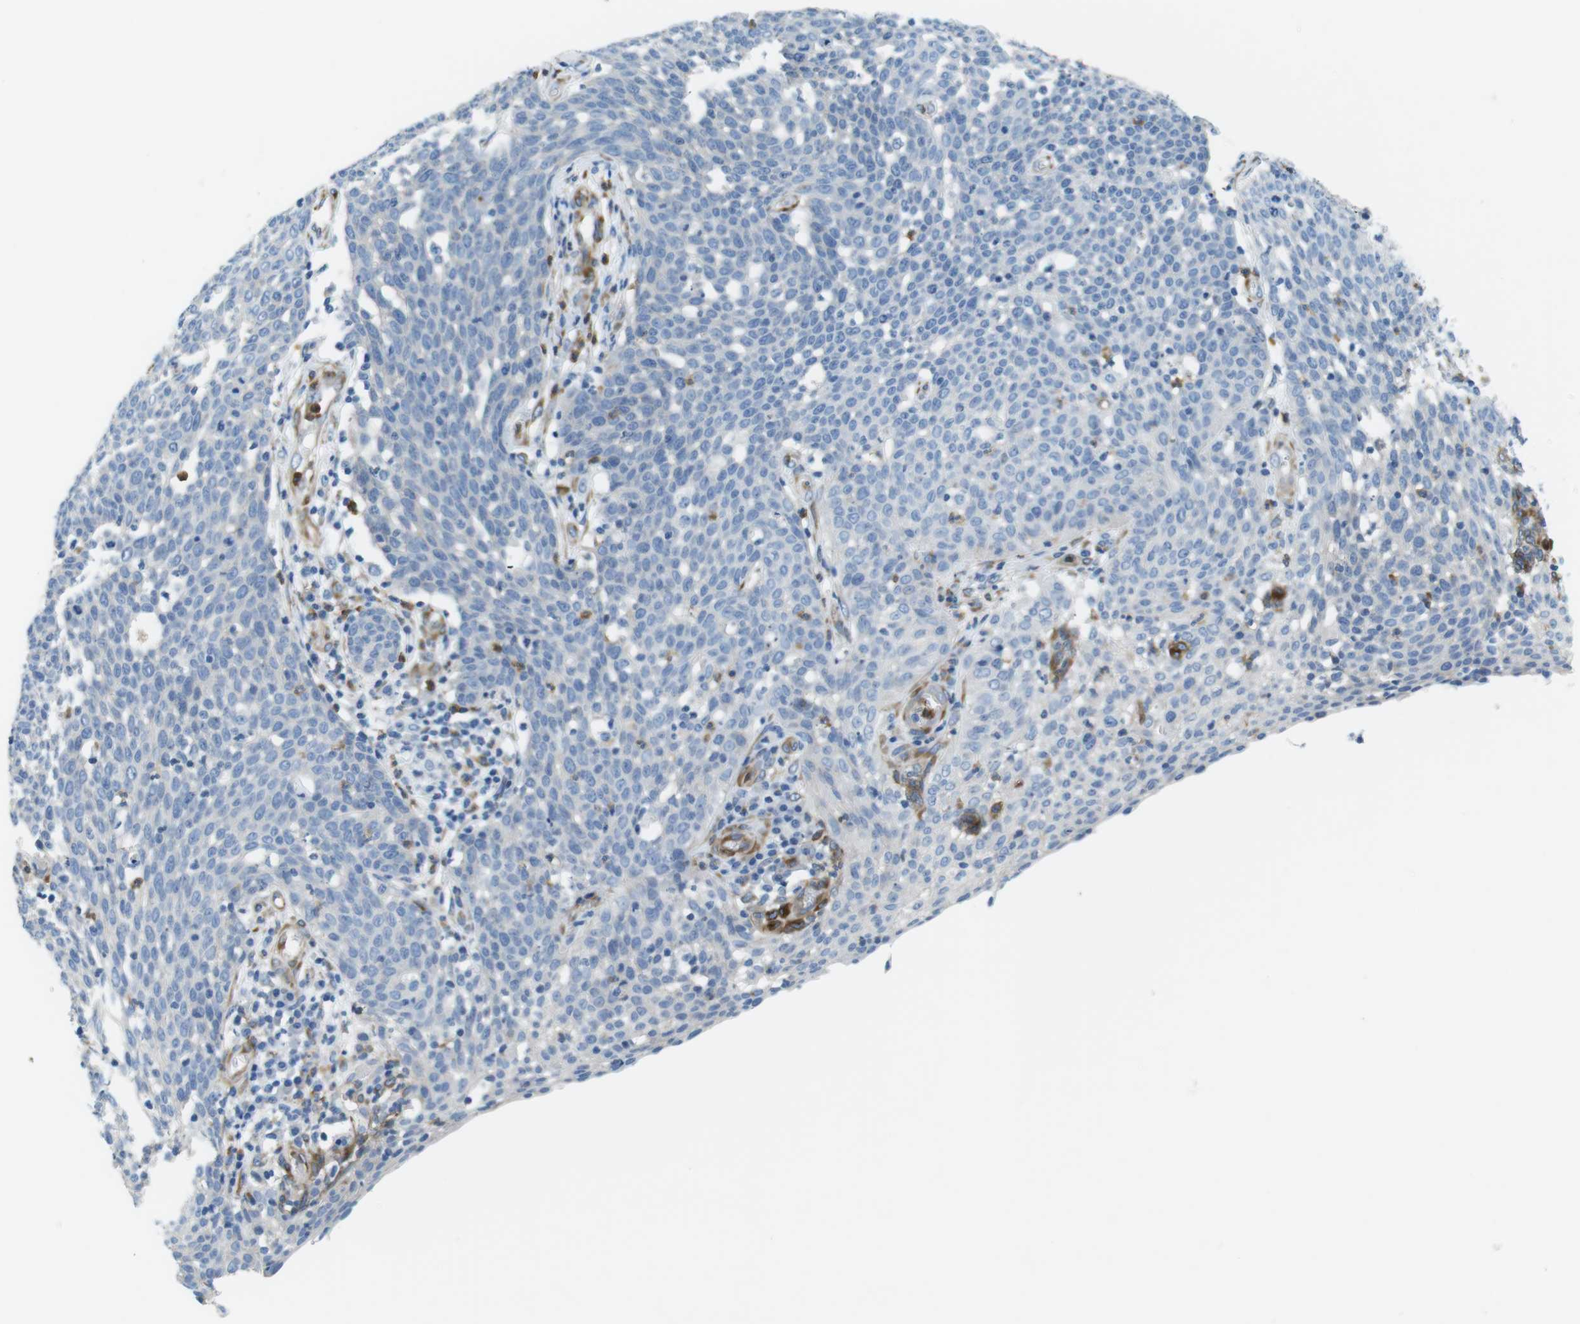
{"staining": {"intensity": "negative", "quantity": "none", "location": "none"}, "tissue": "cervical cancer", "cell_type": "Tumor cells", "image_type": "cancer", "snomed": [{"axis": "morphology", "description": "Squamous cell carcinoma, NOS"}, {"axis": "topography", "description": "Cervix"}], "caption": "DAB immunohistochemical staining of human cervical cancer (squamous cell carcinoma) reveals no significant staining in tumor cells.", "gene": "EMP2", "patient": {"sex": "female", "age": 34}}